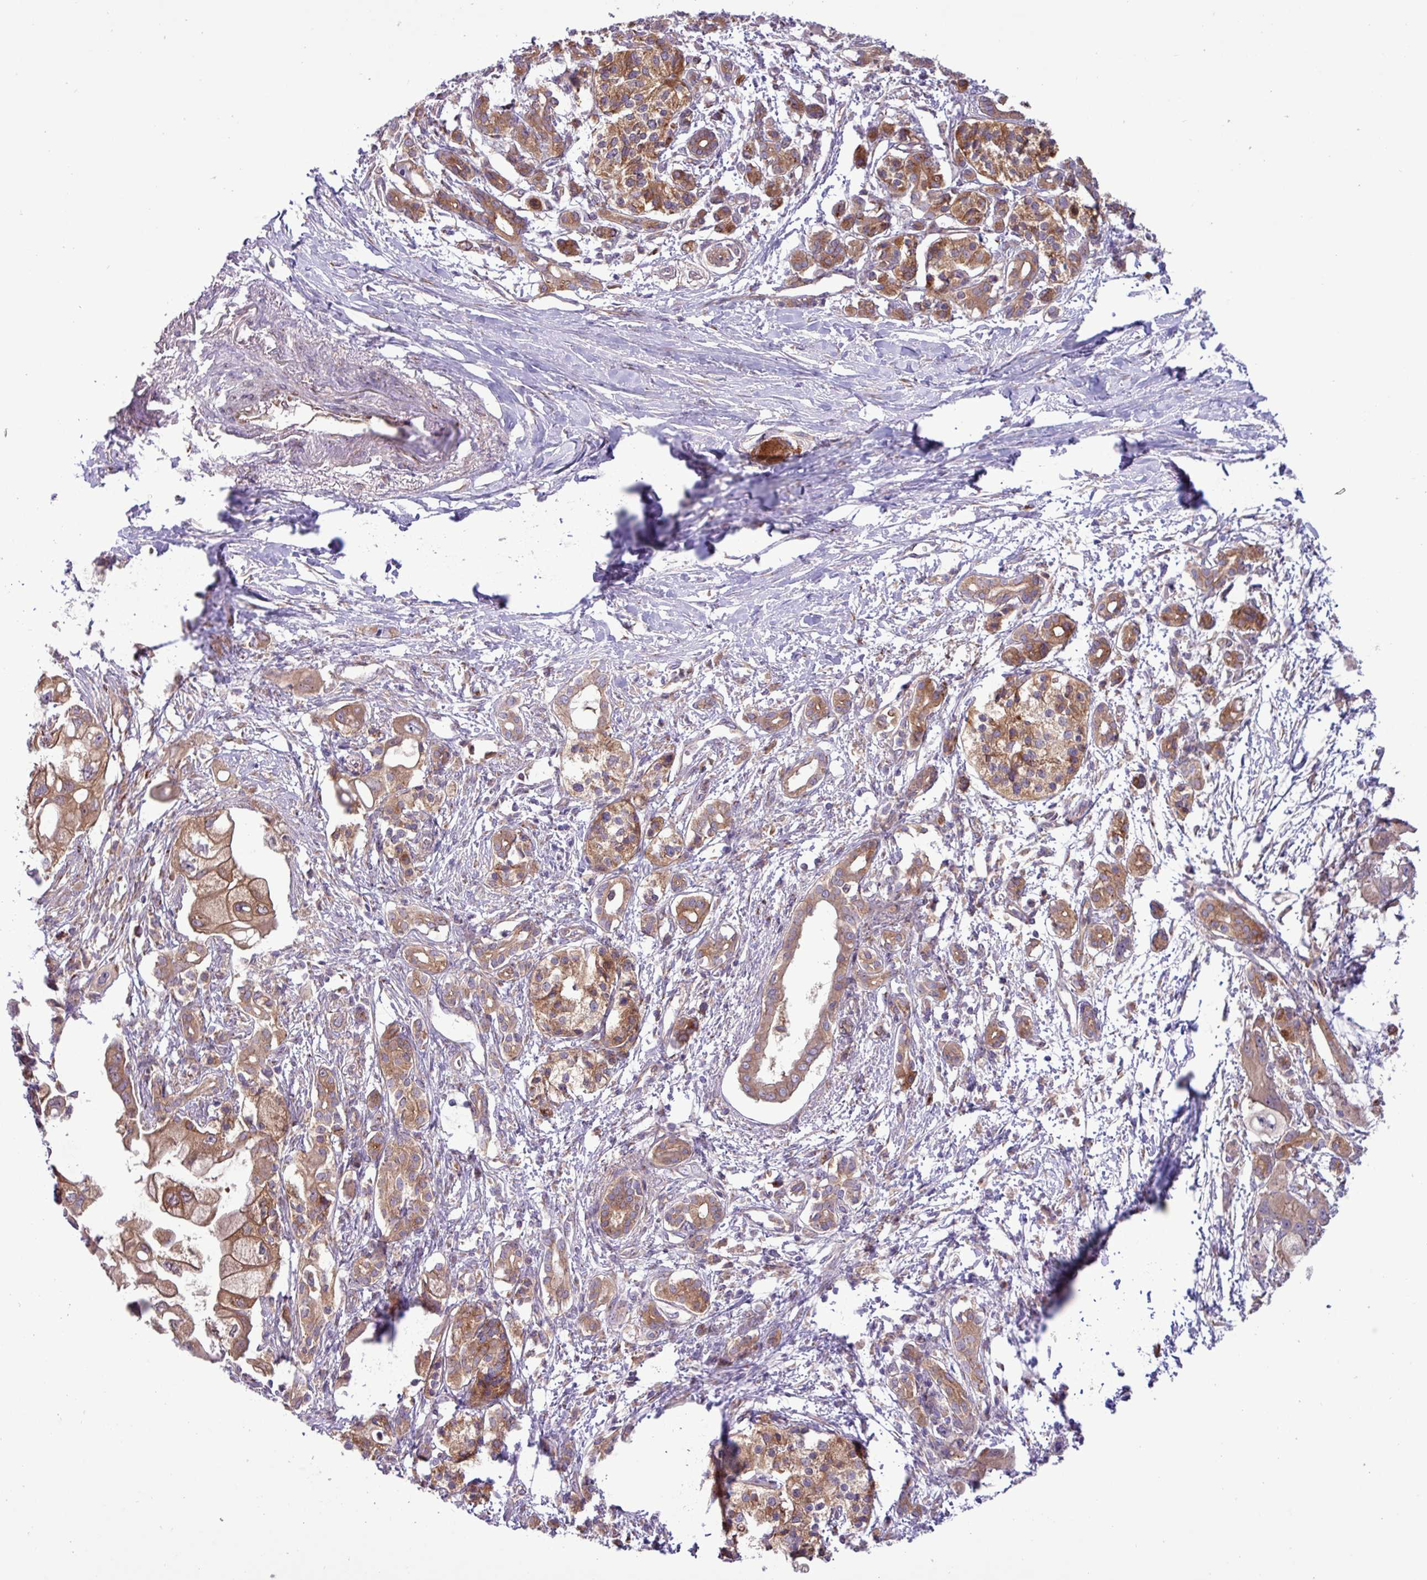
{"staining": {"intensity": "moderate", "quantity": ">75%", "location": "cytoplasmic/membranous"}, "tissue": "pancreatic cancer", "cell_type": "Tumor cells", "image_type": "cancer", "snomed": [{"axis": "morphology", "description": "Adenocarcinoma, NOS"}, {"axis": "topography", "description": "Pancreas"}], "caption": "Tumor cells display moderate cytoplasmic/membranous positivity in approximately >75% of cells in pancreatic adenocarcinoma. The protein of interest is stained brown, and the nuclei are stained in blue (DAB (3,3'-diaminobenzidine) IHC with brightfield microscopy, high magnification).", "gene": "RAB19", "patient": {"sex": "male", "age": 68}}